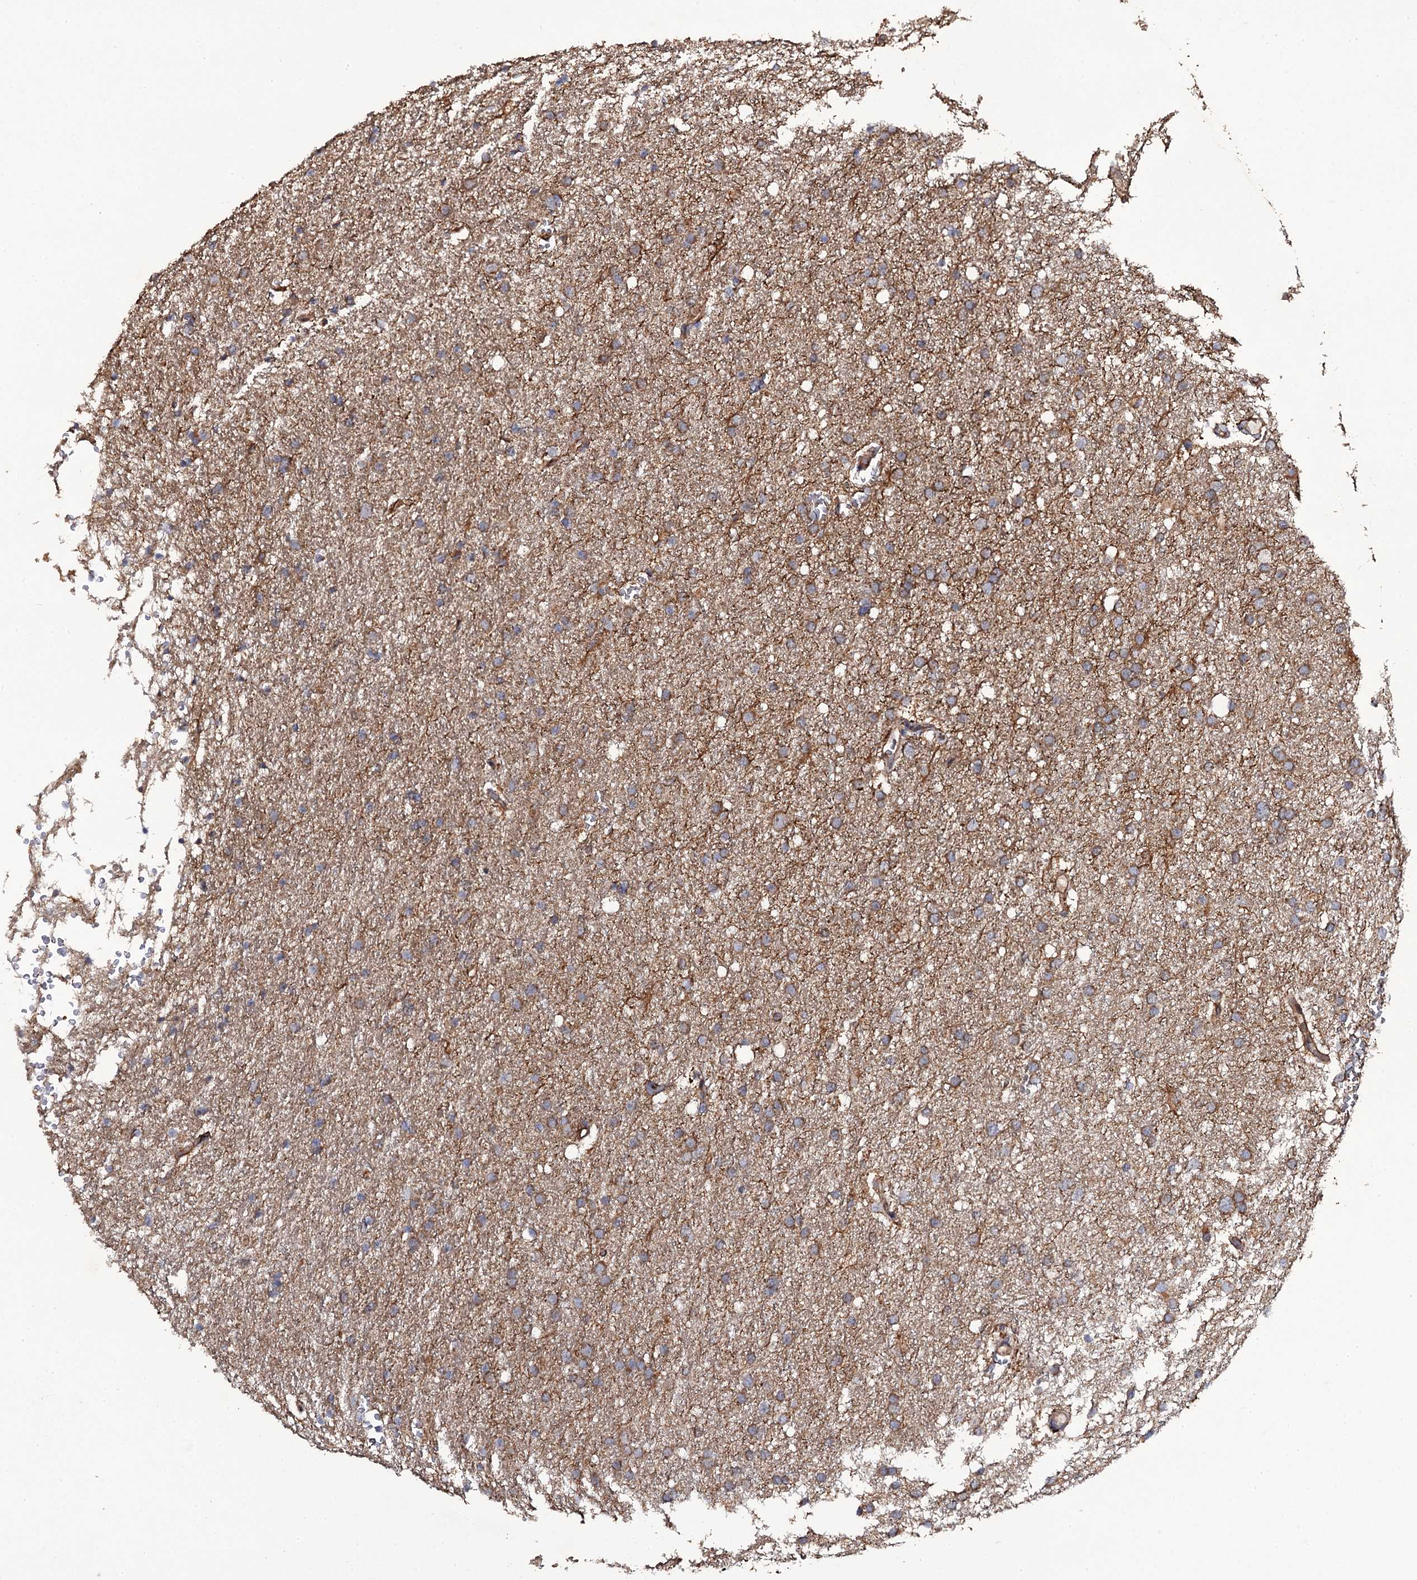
{"staining": {"intensity": "moderate", "quantity": ">75%", "location": "cytoplasmic/membranous"}, "tissue": "glioma", "cell_type": "Tumor cells", "image_type": "cancer", "snomed": [{"axis": "morphology", "description": "Glioma, malignant, High grade"}, {"axis": "topography", "description": "Cerebral cortex"}], "caption": "Human glioma stained with a protein marker reveals moderate staining in tumor cells.", "gene": "TTC23", "patient": {"sex": "female", "age": 36}}